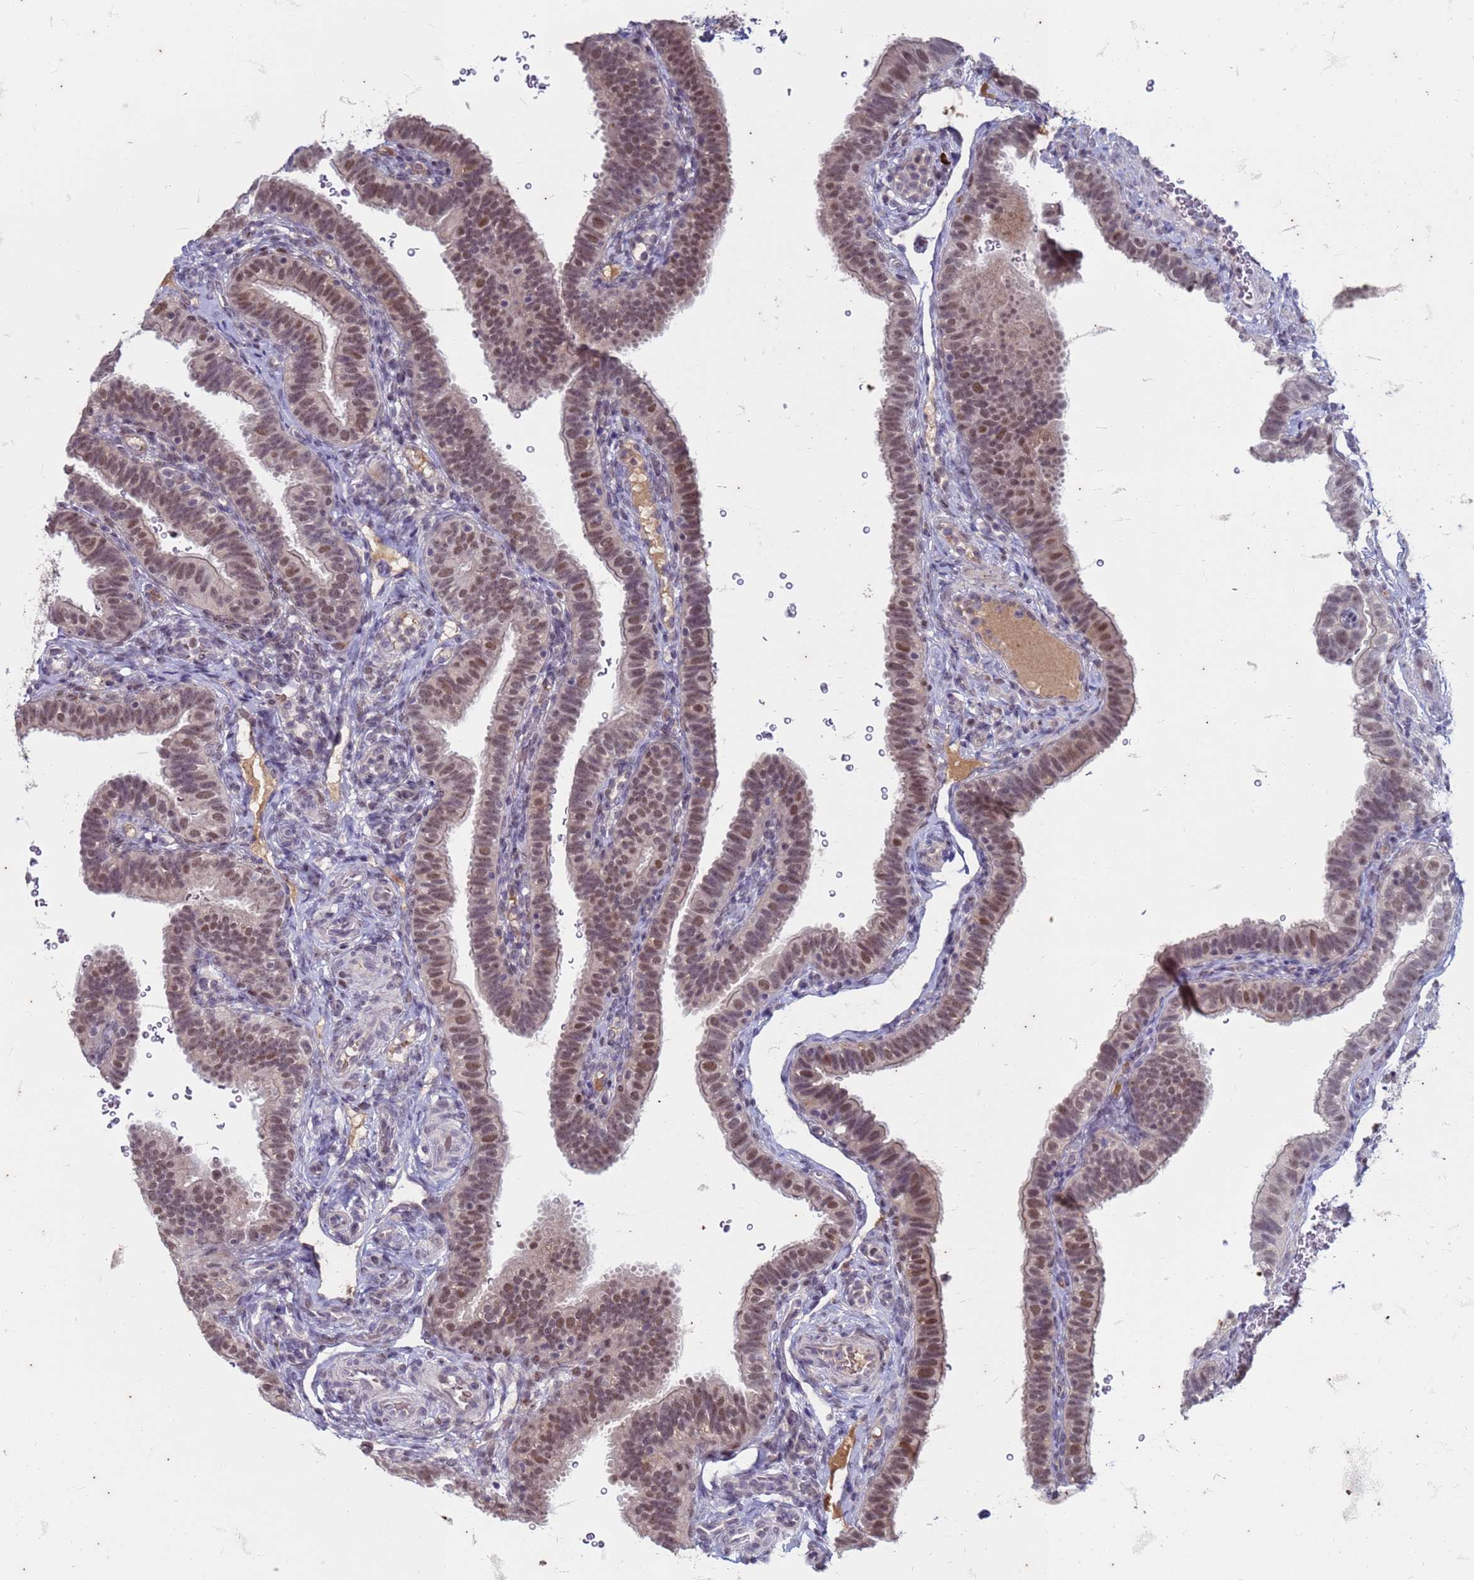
{"staining": {"intensity": "moderate", "quantity": ">75%", "location": "nuclear"}, "tissue": "fallopian tube", "cell_type": "Glandular cells", "image_type": "normal", "snomed": [{"axis": "morphology", "description": "Normal tissue, NOS"}, {"axis": "topography", "description": "Fallopian tube"}], "caption": "Fallopian tube was stained to show a protein in brown. There is medium levels of moderate nuclear staining in approximately >75% of glandular cells. The staining was performed using DAB (3,3'-diaminobenzidine), with brown indicating positive protein expression. Nuclei are stained blue with hematoxylin.", "gene": "TRMT6", "patient": {"sex": "female", "age": 41}}